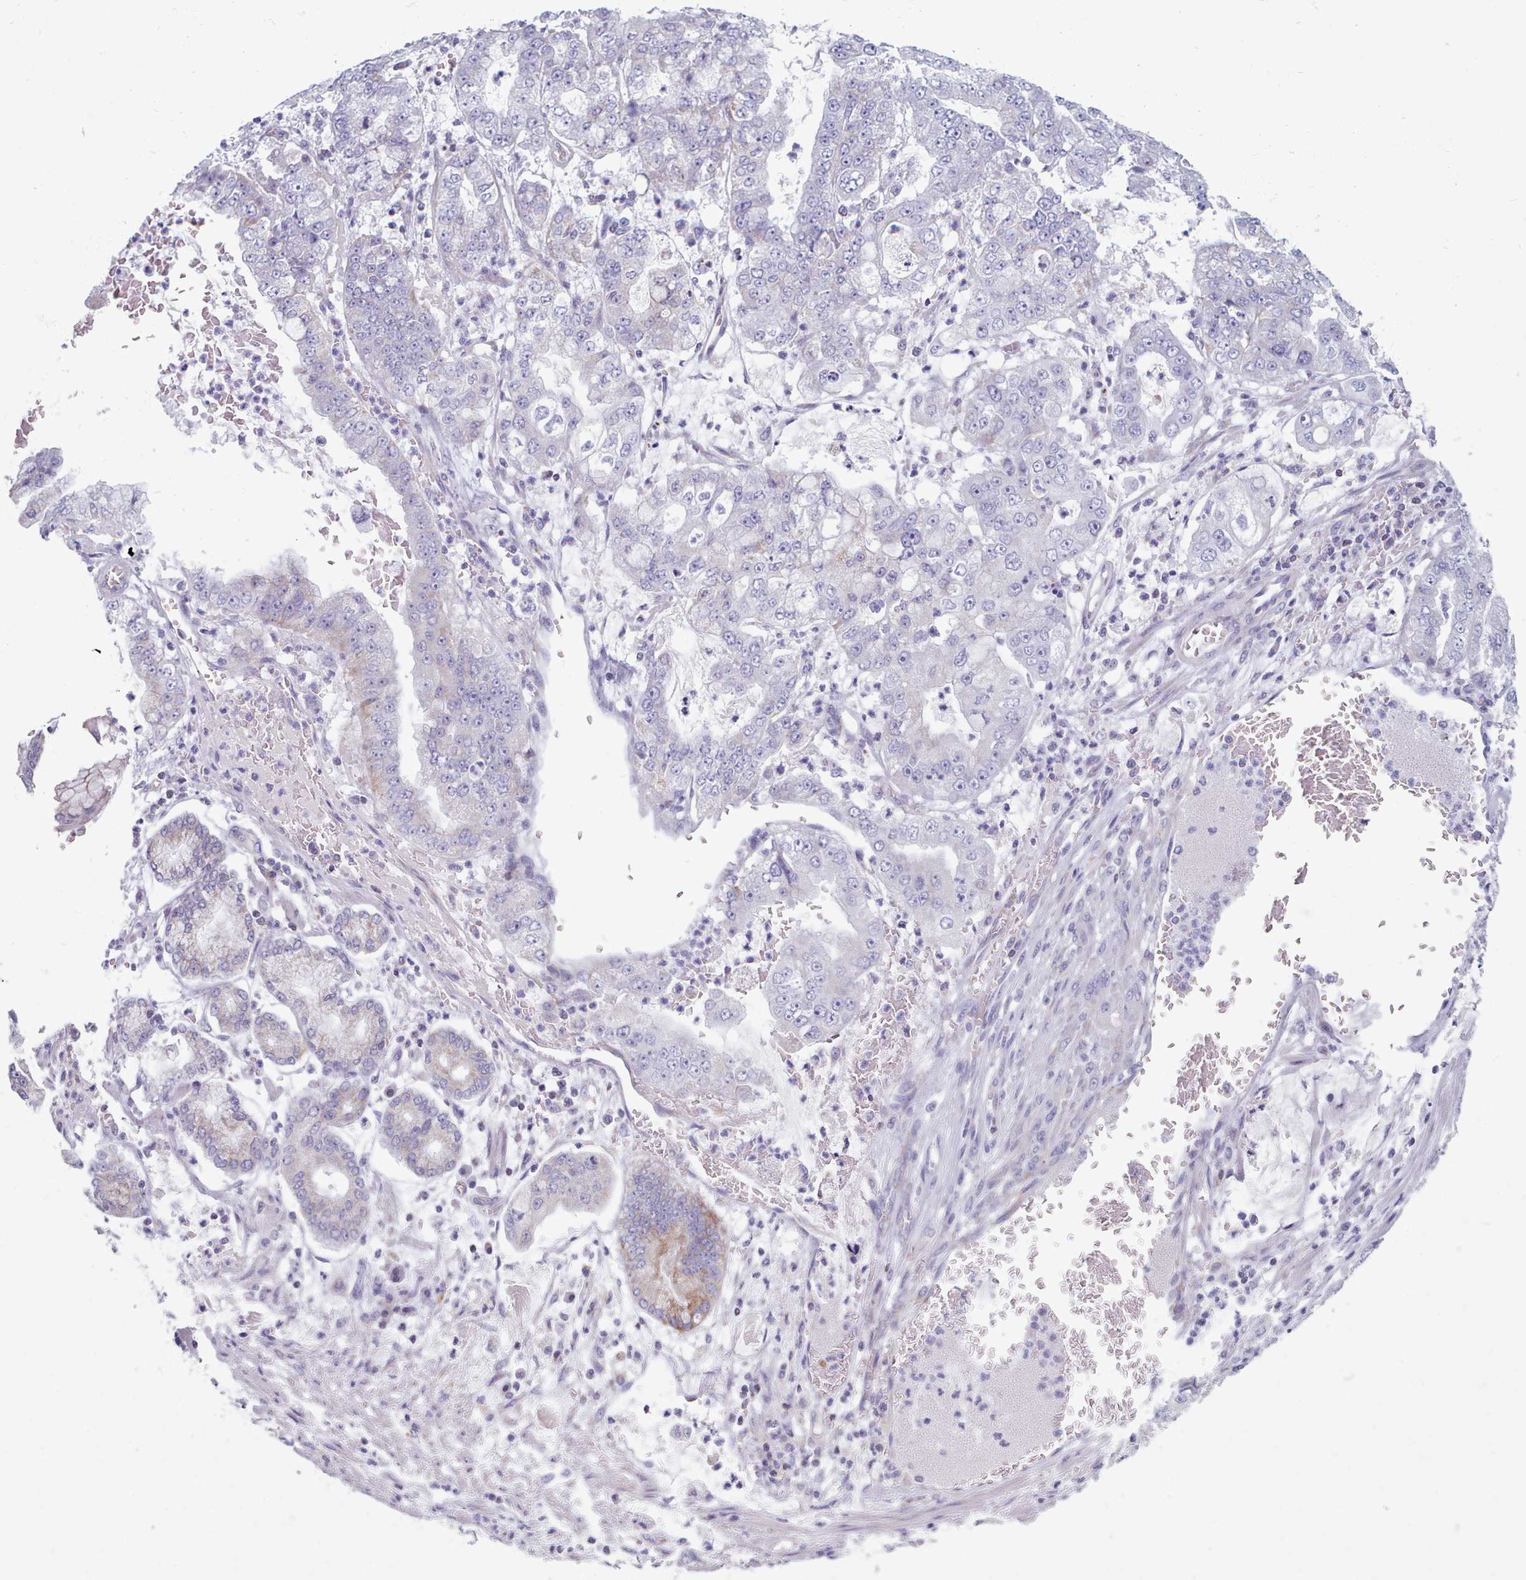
{"staining": {"intensity": "weak", "quantity": "<25%", "location": "cytoplasmic/membranous"}, "tissue": "stomach cancer", "cell_type": "Tumor cells", "image_type": "cancer", "snomed": [{"axis": "morphology", "description": "Adenocarcinoma, NOS"}, {"axis": "topography", "description": "Stomach"}], "caption": "Immunohistochemistry (IHC) histopathology image of human adenocarcinoma (stomach) stained for a protein (brown), which reveals no positivity in tumor cells.", "gene": "FAM170B", "patient": {"sex": "male", "age": 76}}